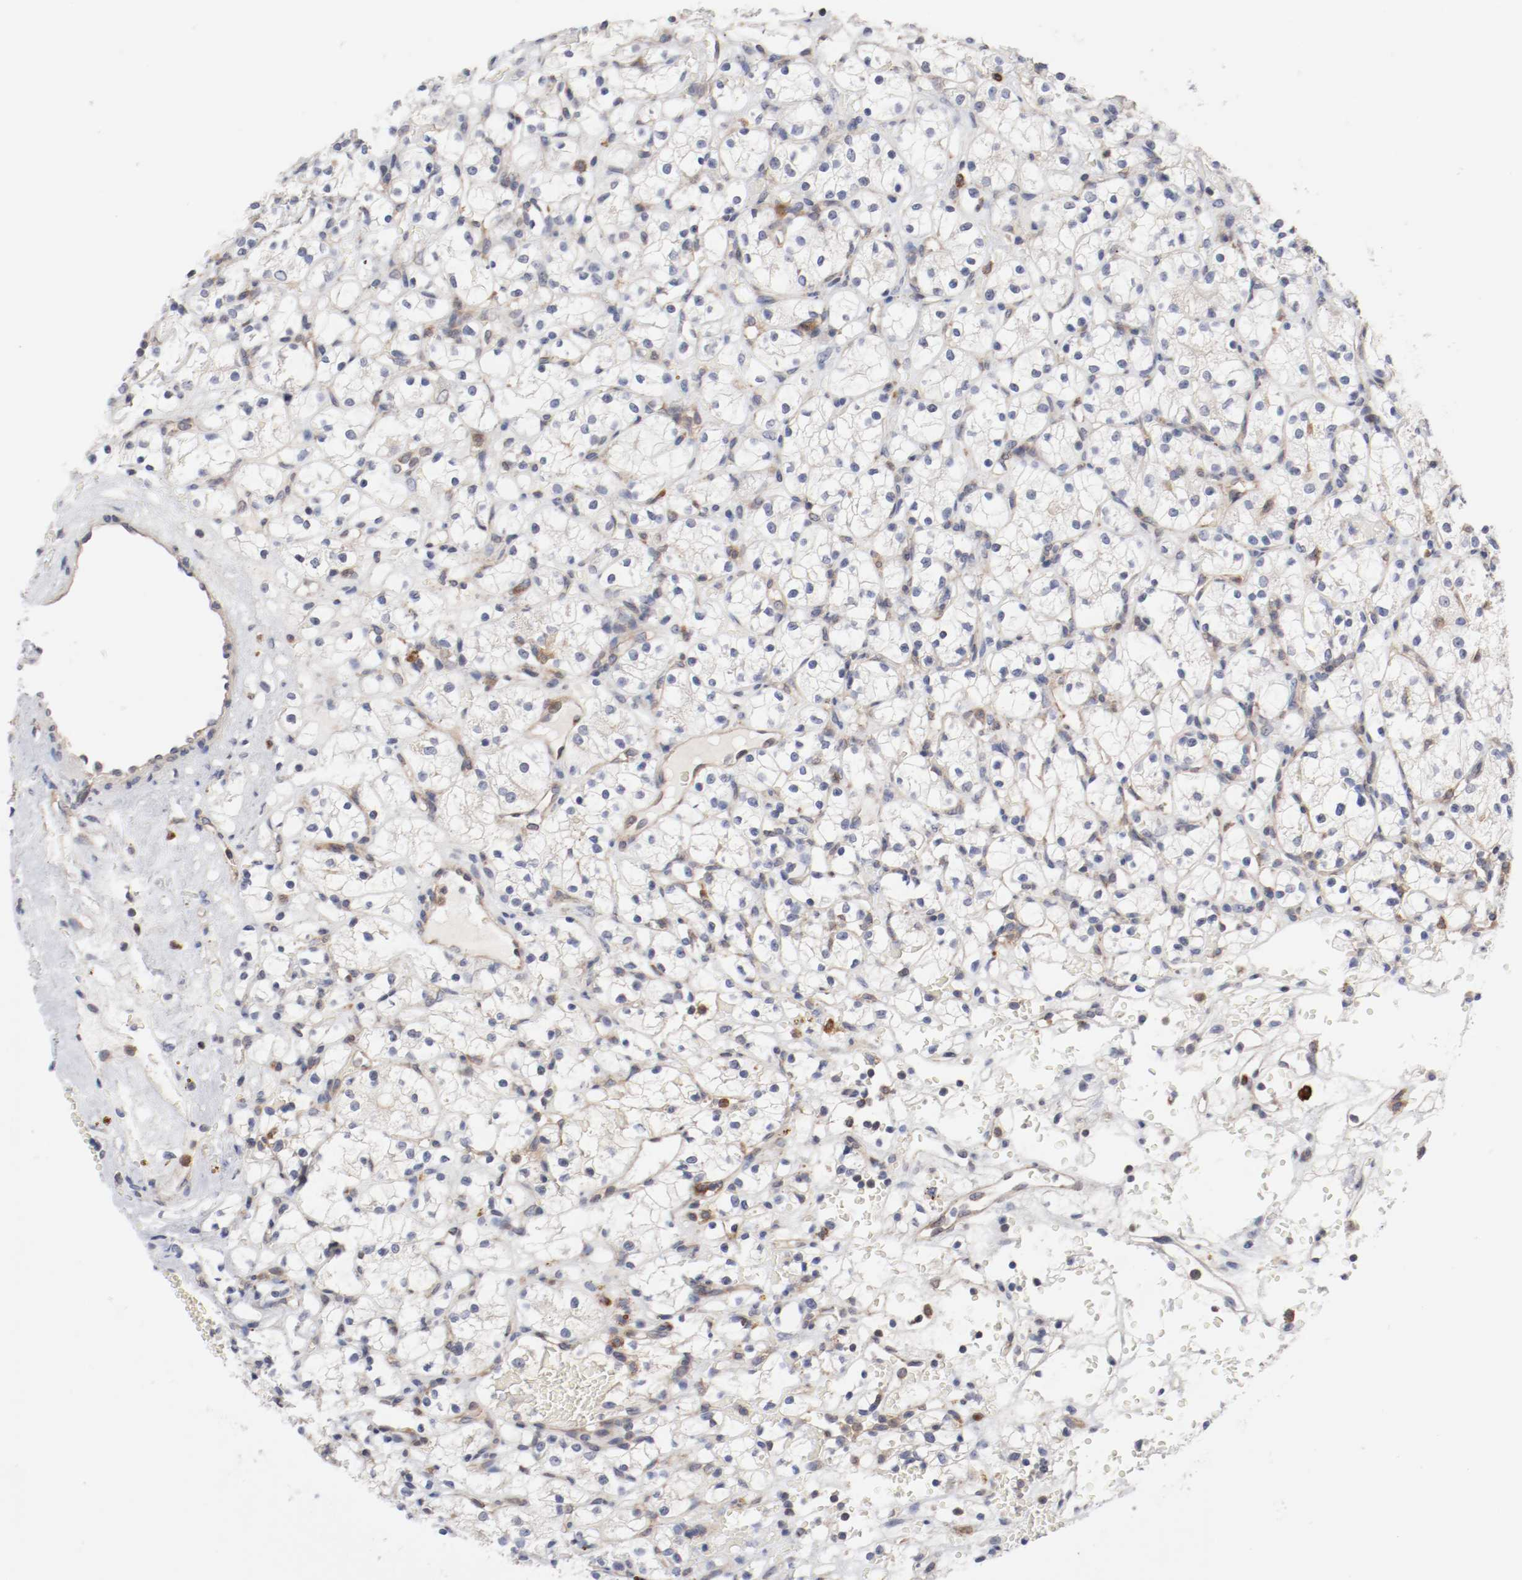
{"staining": {"intensity": "negative", "quantity": "none", "location": "none"}, "tissue": "renal cancer", "cell_type": "Tumor cells", "image_type": "cancer", "snomed": [{"axis": "morphology", "description": "Adenocarcinoma, NOS"}, {"axis": "topography", "description": "Kidney"}], "caption": "Tumor cells show no significant staining in renal cancer. Brightfield microscopy of IHC stained with DAB (brown) and hematoxylin (blue), captured at high magnification.", "gene": "CBL", "patient": {"sex": "female", "age": 60}}